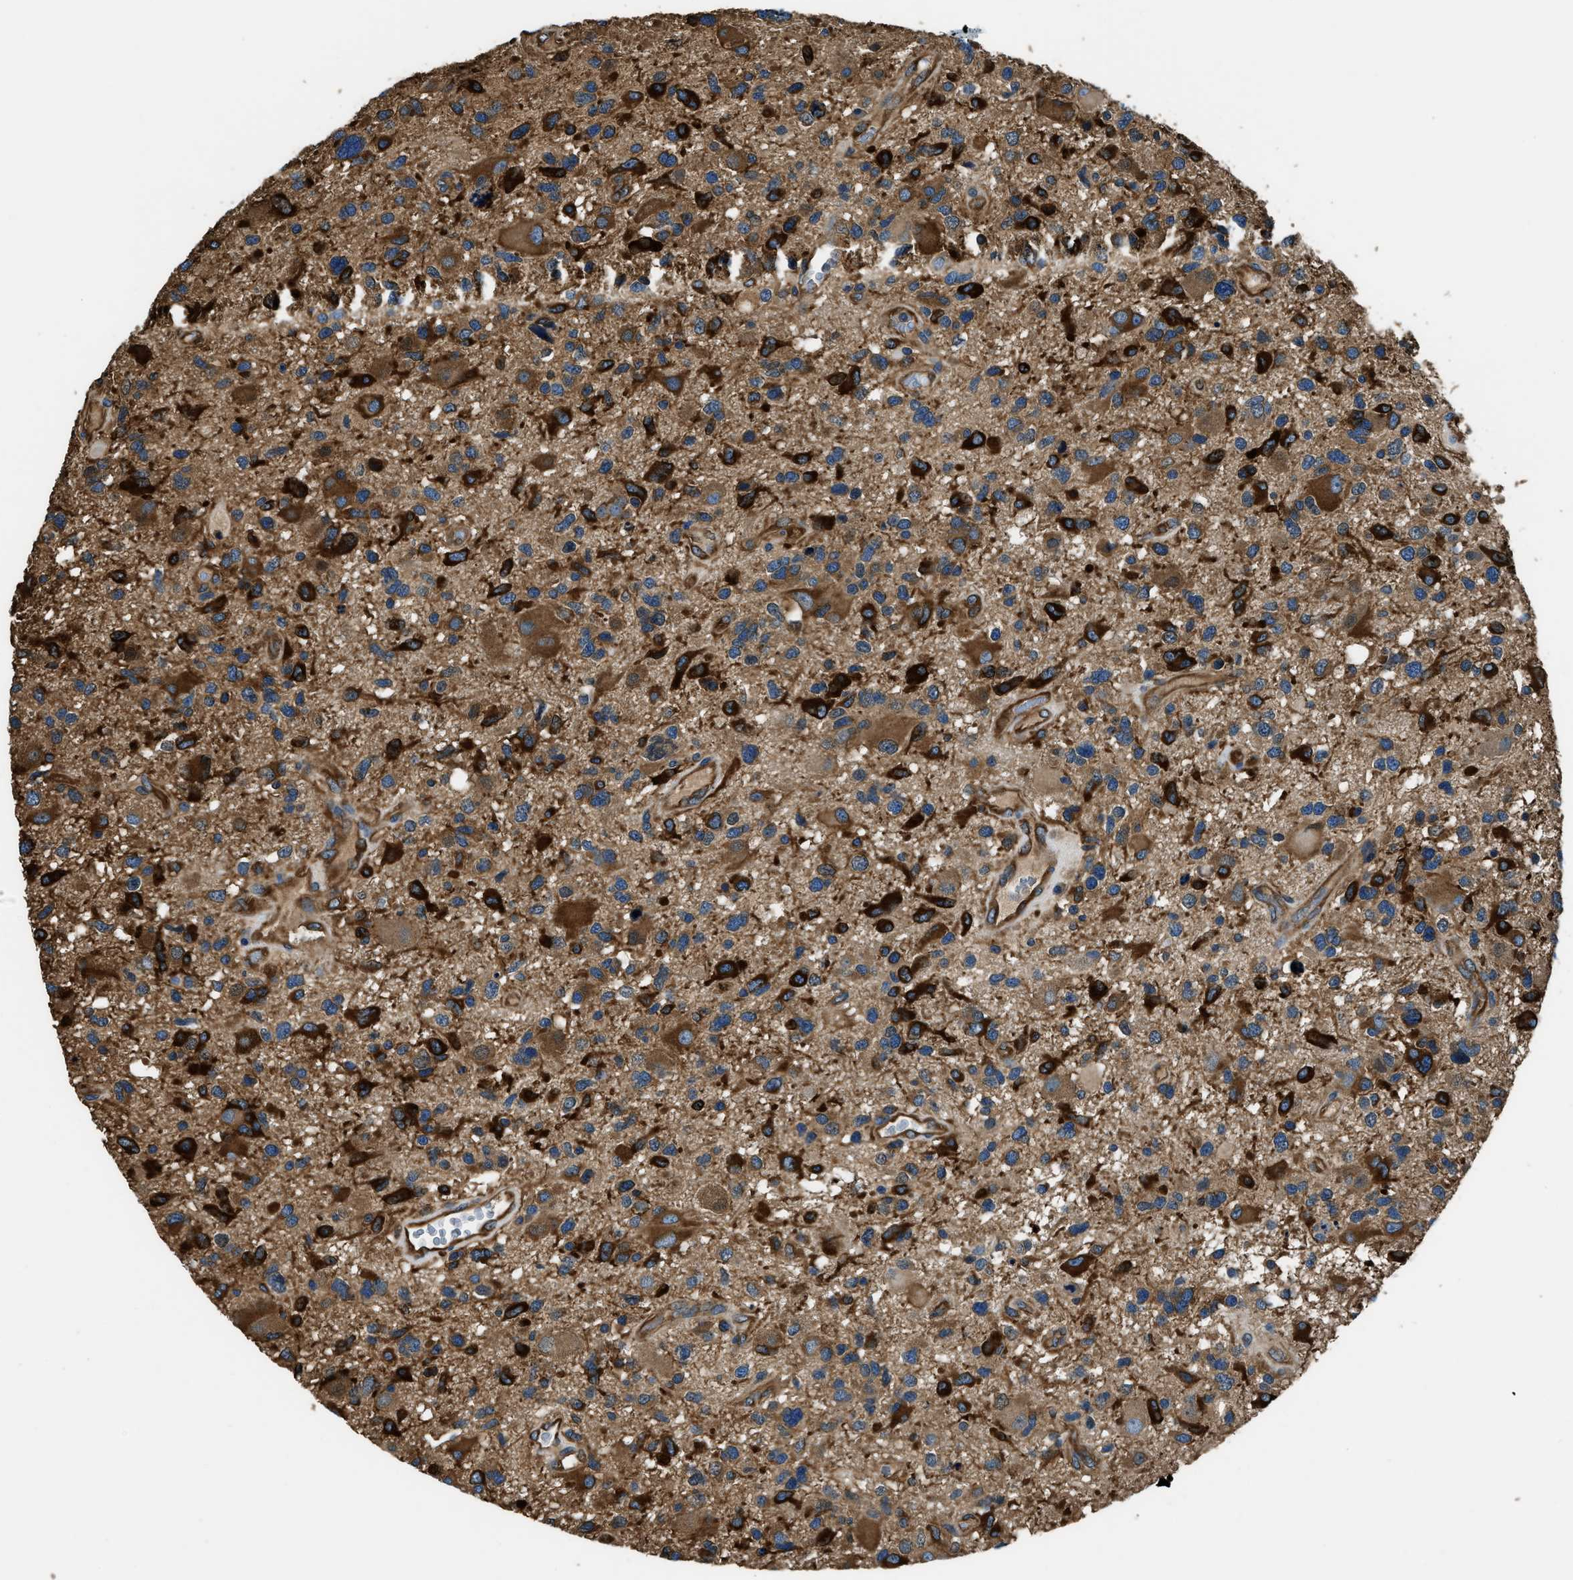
{"staining": {"intensity": "strong", "quantity": ">75%", "location": "cytoplasmic/membranous"}, "tissue": "glioma", "cell_type": "Tumor cells", "image_type": "cancer", "snomed": [{"axis": "morphology", "description": "Glioma, malignant, High grade"}, {"axis": "topography", "description": "Brain"}], "caption": "Tumor cells exhibit high levels of strong cytoplasmic/membranous positivity in about >75% of cells in human malignant glioma (high-grade).", "gene": "EEA1", "patient": {"sex": "male", "age": 33}}